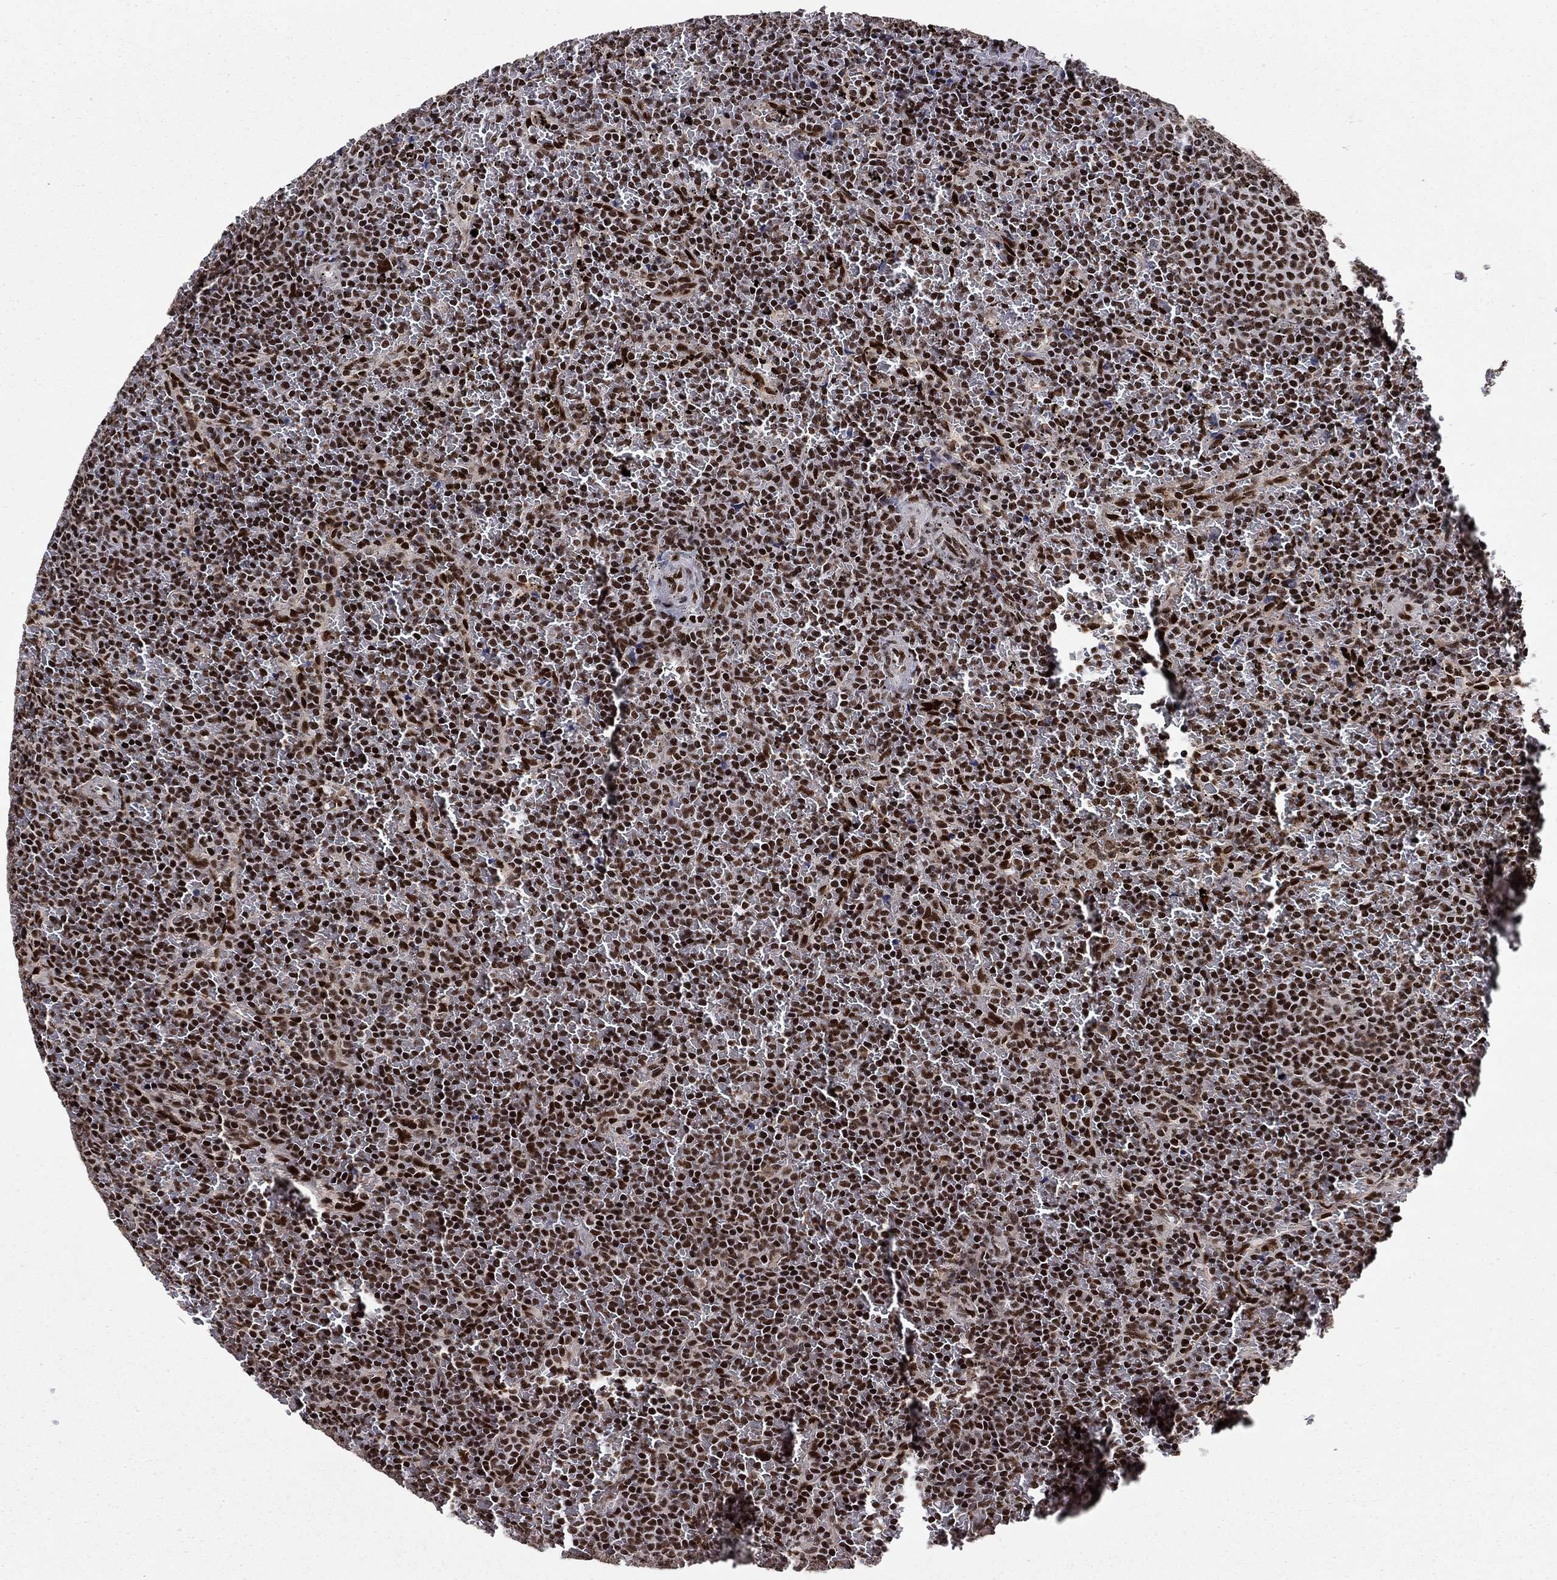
{"staining": {"intensity": "strong", "quantity": ">75%", "location": "nuclear"}, "tissue": "lymphoma", "cell_type": "Tumor cells", "image_type": "cancer", "snomed": [{"axis": "morphology", "description": "Malignant lymphoma, non-Hodgkin's type, Low grade"}, {"axis": "topography", "description": "Spleen"}], "caption": "Approximately >75% of tumor cells in human low-grade malignant lymphoma, non-Hodgkin's type reveal strong nuclear protein expression as visualized by brown immunohistochemical staining.", "gene": "RPRD1B", "patient": {"sex": "female", "age": 77}}